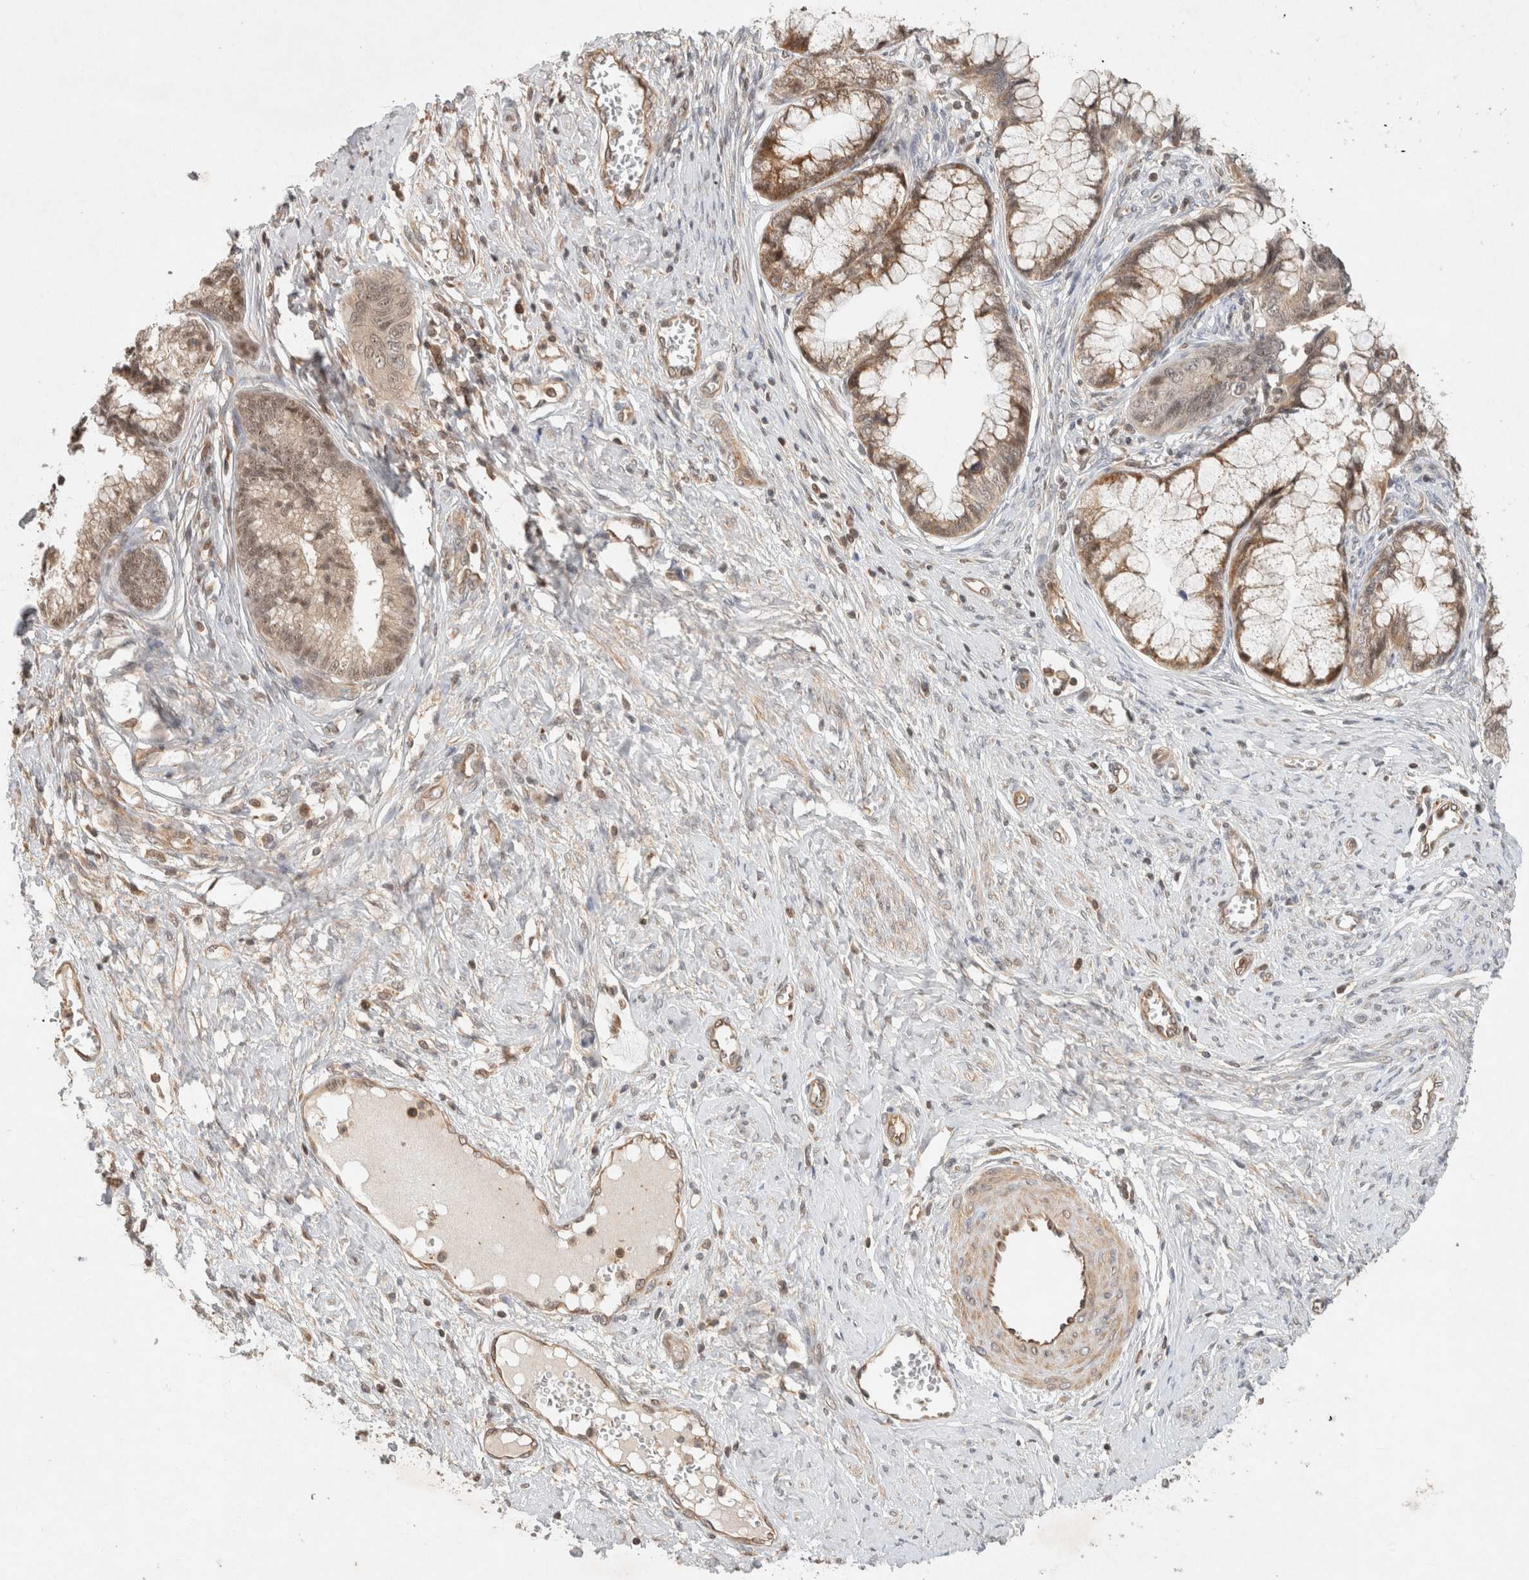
{"staining": {"intensity": "weak", "quantity": ">75%", "location": "cytoplasmic/membranous,nuclear"}, "tissue": "cervical cancer", "cell_type": "Tumor cells", "image_type": "cancer", "snomed": [{"axis": "morphology", "description": "Adenocarcinoma, NOS"}, {"axis": "topography", "description": "Cervix"}], "caption": "A brown stain highlights weak cytoplasmic/membranous and nuclear expression of a protein in human cervical cancer tumor cells. (DAB IHC, brown staining for protein, blue staining for nuclei).", "gene": "CAAP1", "patient": {"sex": "female", "age": 44}}